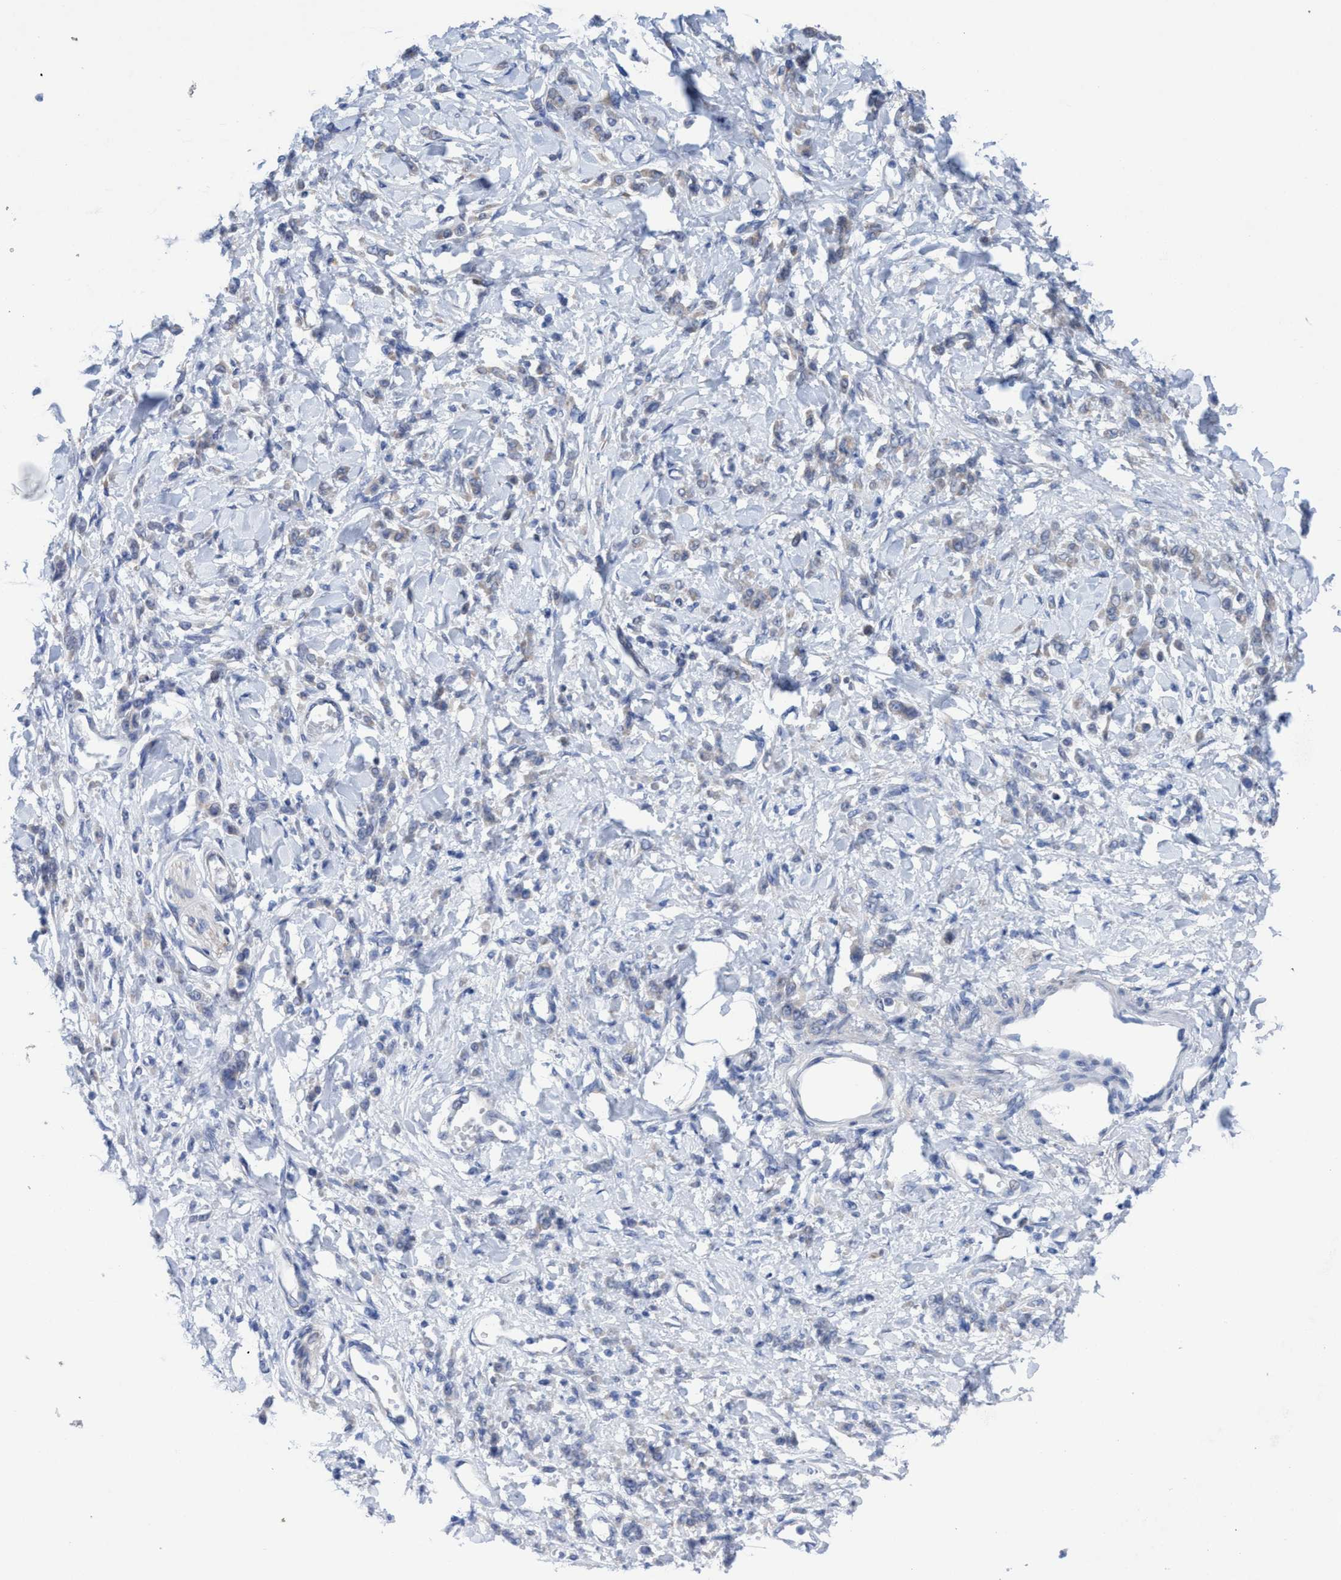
{"staining": {"intensity": "weak", "quantity": "<25%", "location": "cytoplasmic/membranous"}, "tissue": "stomach cancer", "cell_type": "Tumor cells", "image_type": "cancer", "snomed": [{"axis": "morphology", "description": "Normal tissue, NOS"}, {"axis": "morphology", "description": "Adenocarcinoma, NOS"}, {"axis": "topography", "description": "Stomach"}], "caption": "Stomach cancer (adenocarcinoma) stained for a protein using immunohistochemistry exhibits no positivity tumor cells.", "gene": "RSAD1", "patient": {"sex": "male", "age": 82}}